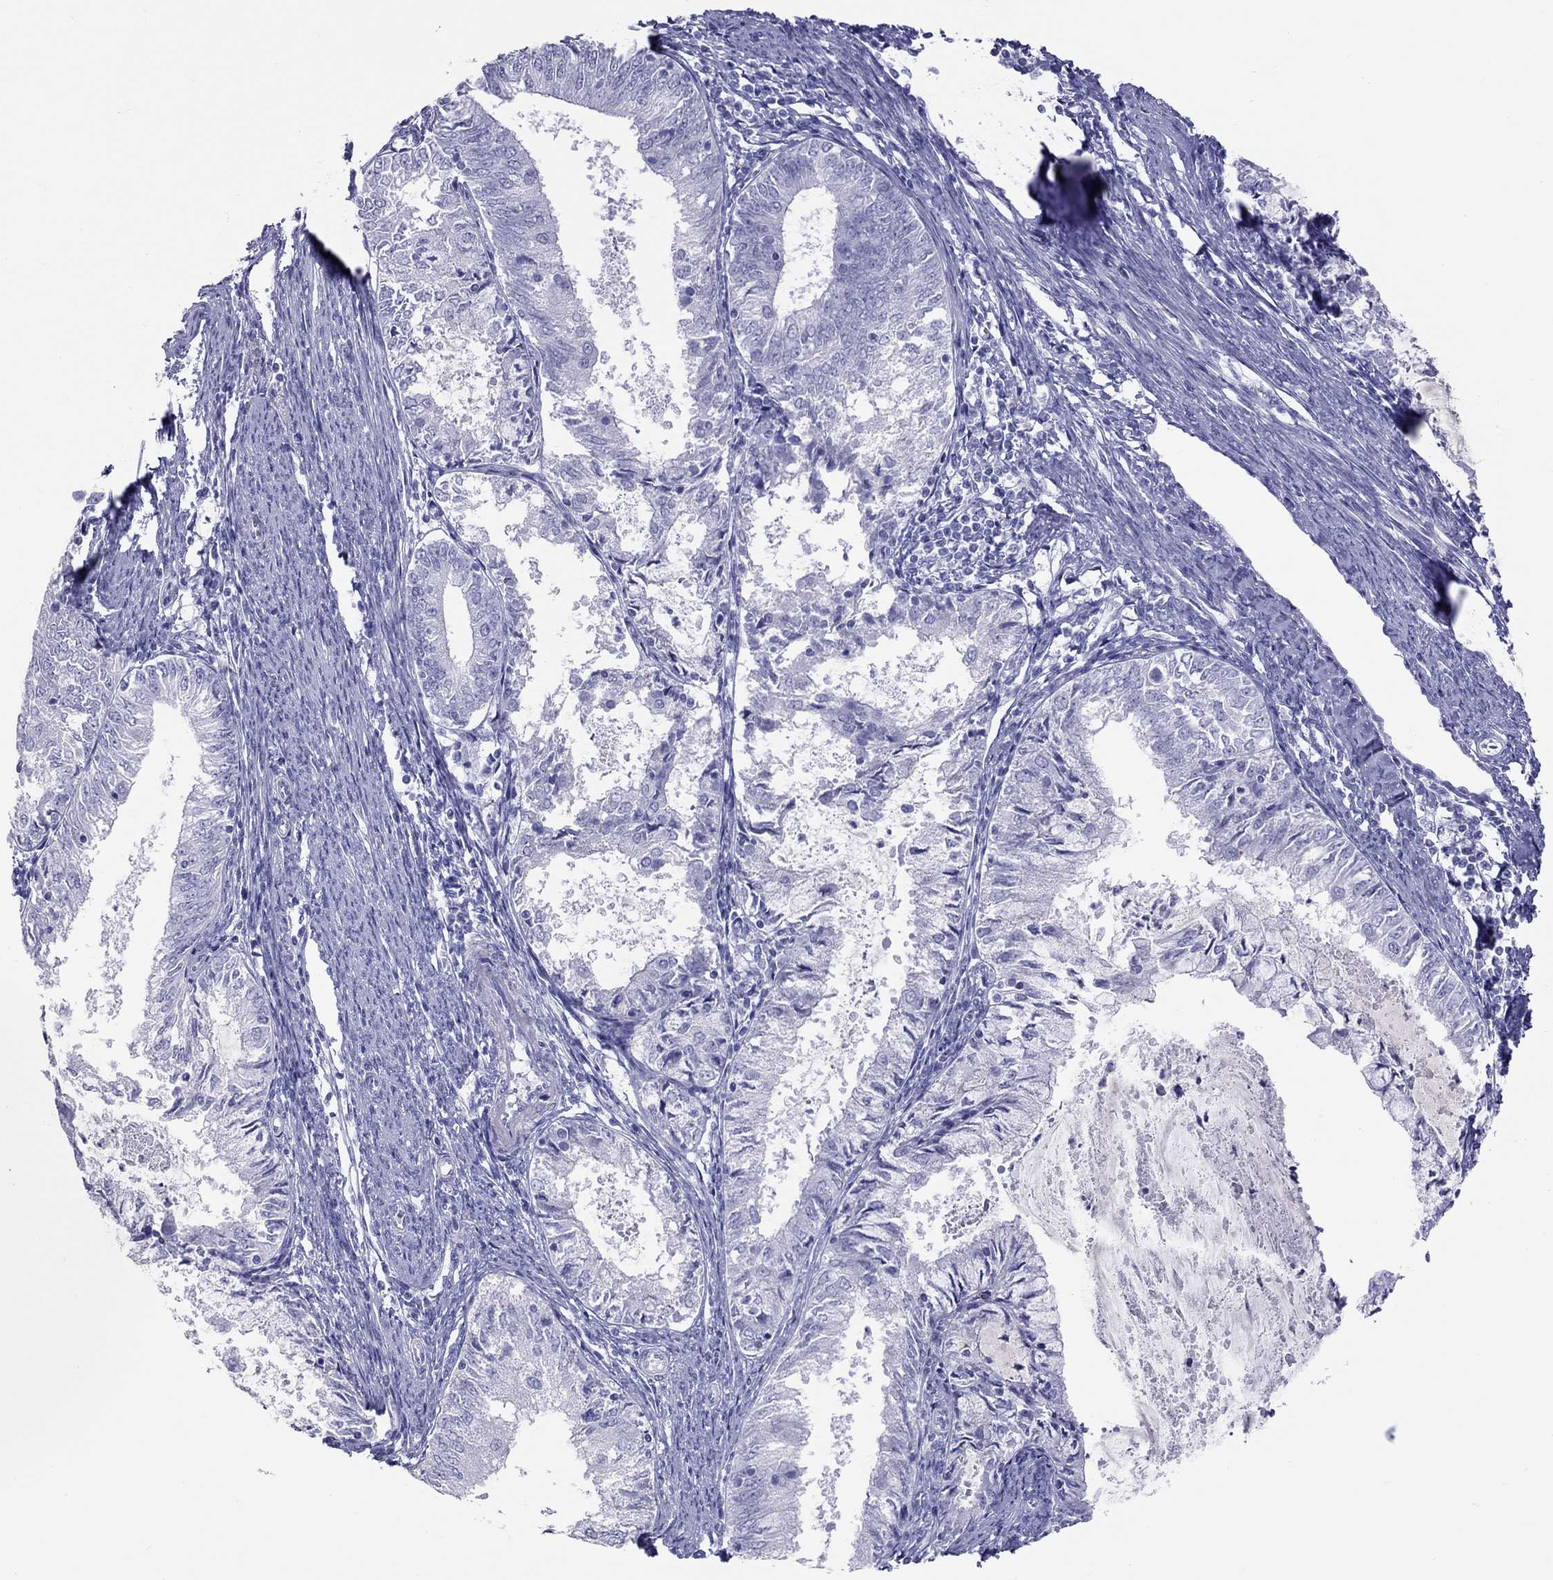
{"staining": {"intensity": "negative", "quantity": "none", "location": "none"}, "tissue": "endometrial cancer", "cell_type": "Tumor cells", "image_type": "cancer", "snomed": [{"axis": "morphology", "description": "Adenocarcinoma, NOS"}, {"axis": "topography", "description": "Endometrium"}], "caption": "An immunohistochemistry (IHC) image of adenocarcinoma (endometrial) is shown. There is no staining in tumor cells of adenocarcinoma (endometrial). The staining is performed using DAB brown chromogen with nuclei counter-stained in using hematoxylin.", "gene": "STAG3", "patient": {"sex": "female", "age": 57}}